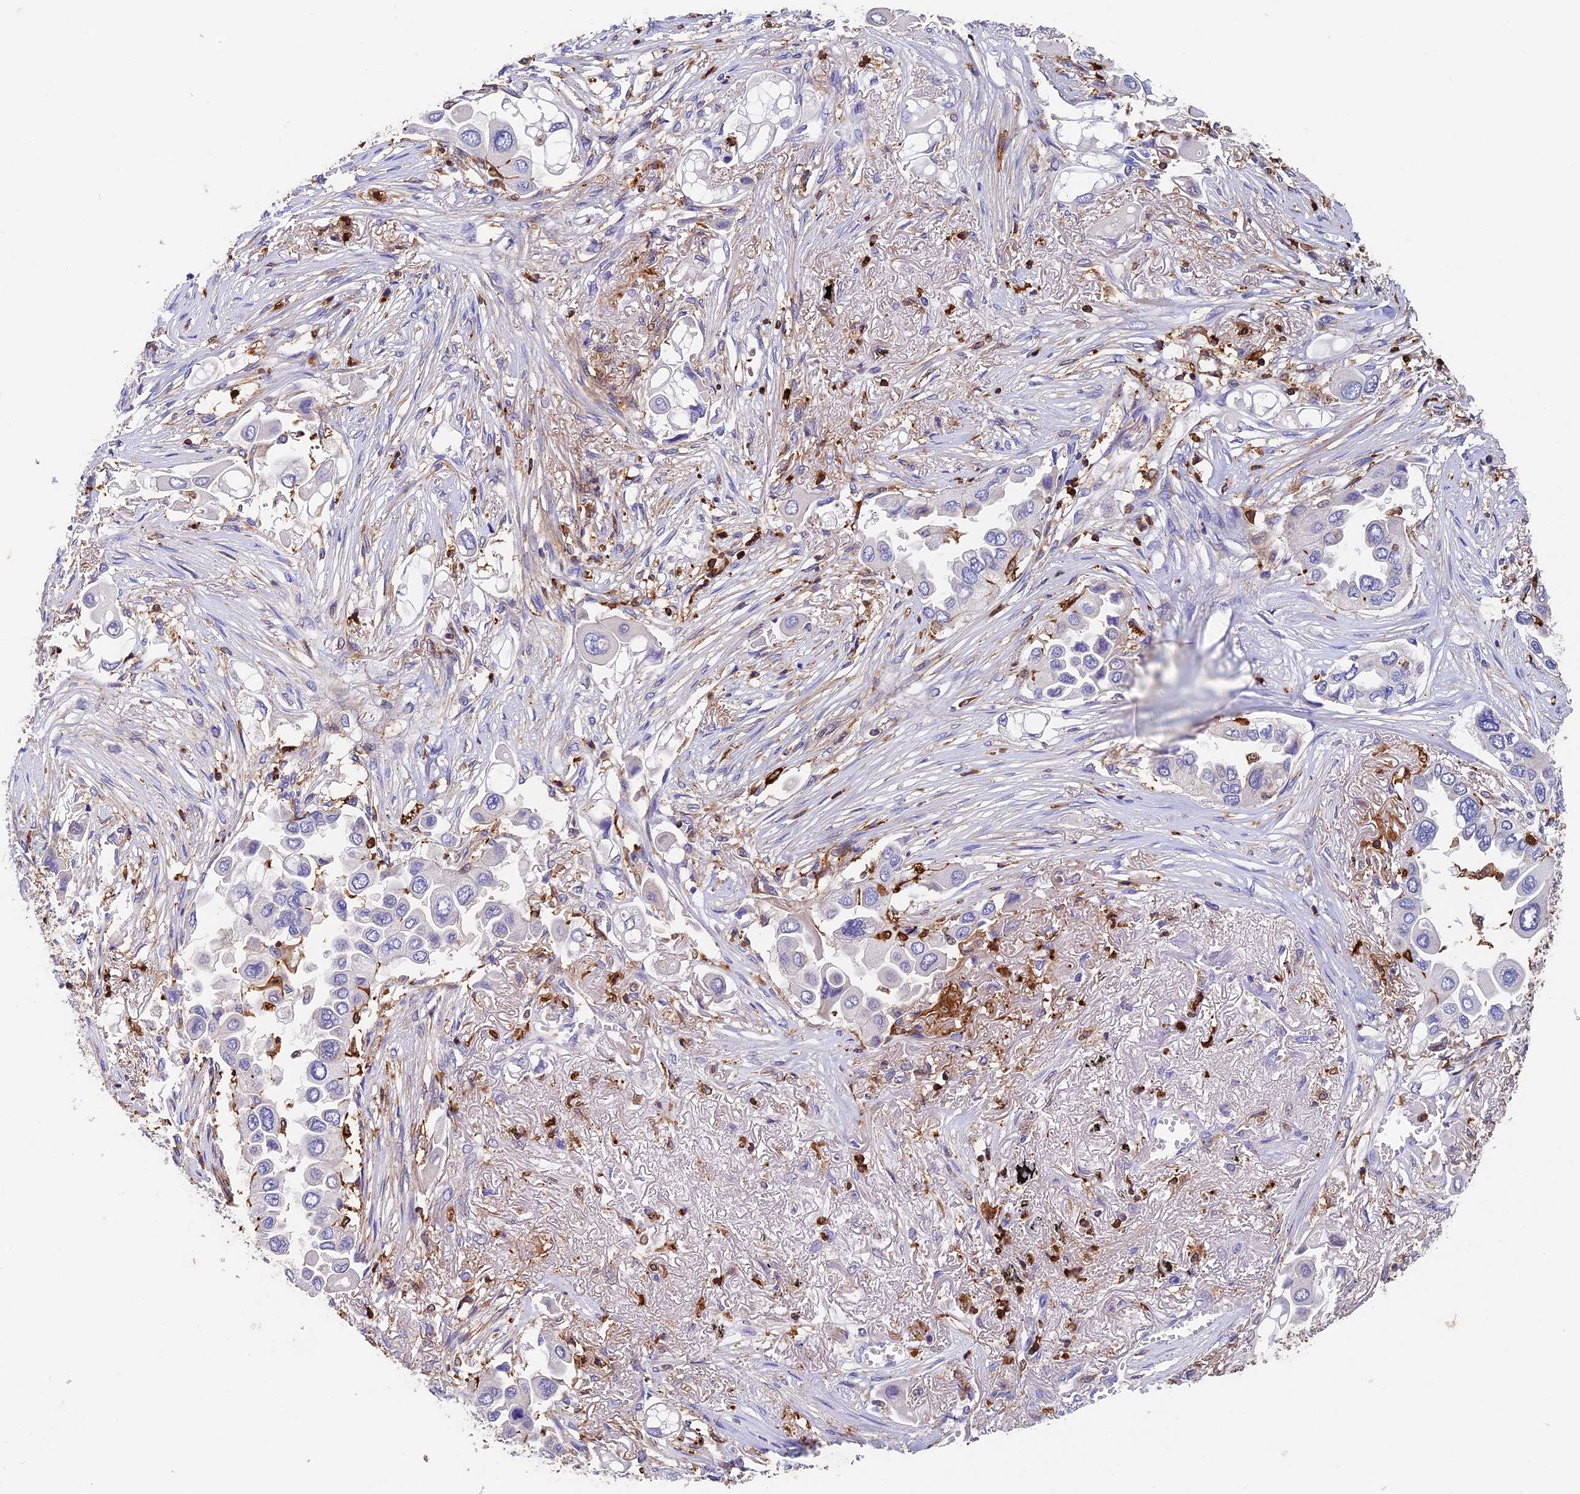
{"staining": {"intensity": "negative", "quantity": "none", "location": "none"}, "tissue": "lung cancer", "cell_type": "Tumor cells", "image_type": "cancer", "snomed": [{"axis": "morphology", "description": "Adenocarcinoma, NOS"}, {"axis": "topography", "description": "Lung"}], "caption": "Adenocarcinoma (lung) was stained to show a protein in brown. There is no significant positivity in tumor cells.", "gene": "ADAT1", "patient": {"sex": "female", "age": 76}}